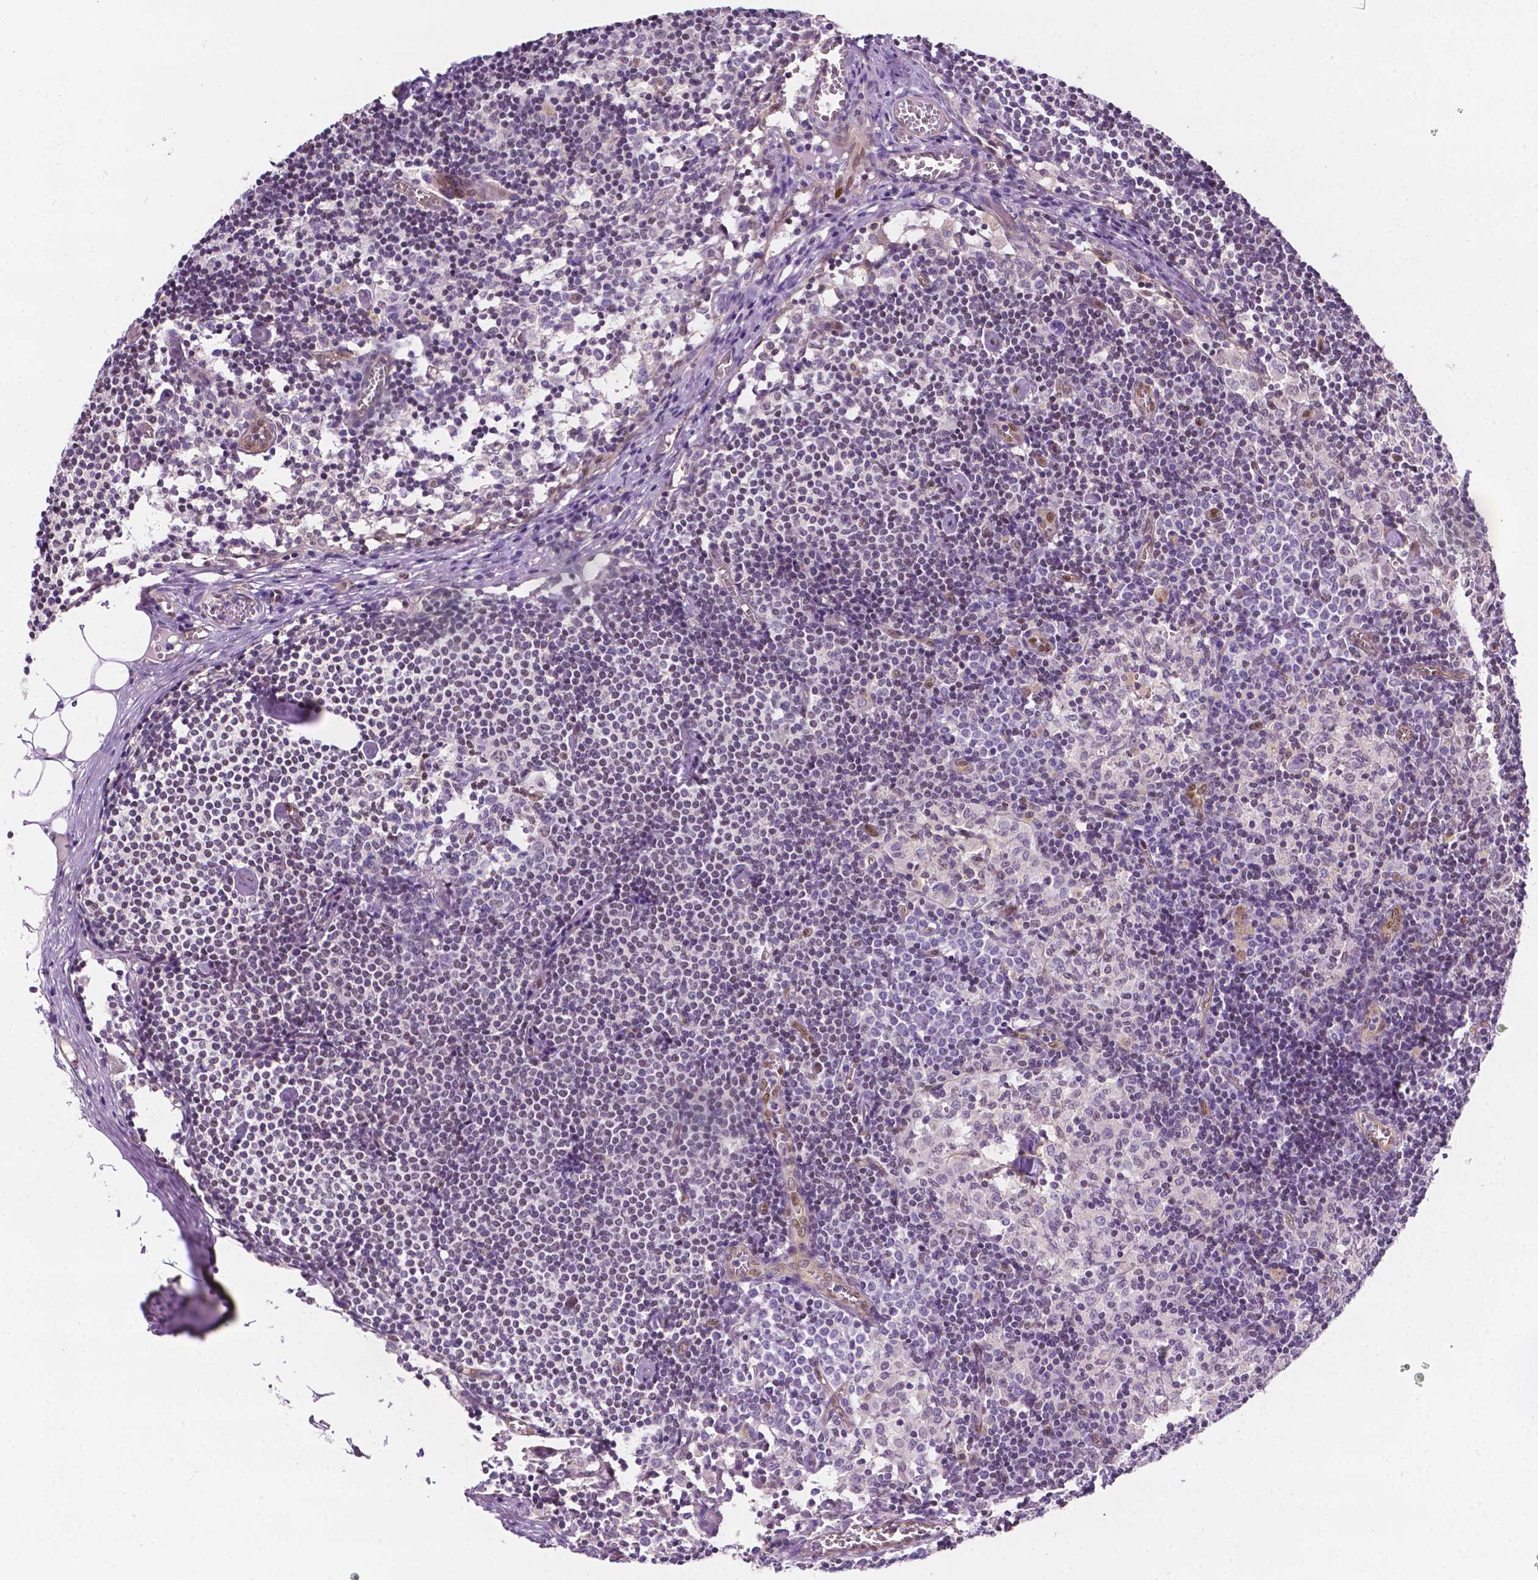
{"staining": {"intensity": "negative", "quantity": "none", "location": "none"}, "tissue": "lymph node", "cell_type": "Germinal center cells", "image_type": "normal", "snomed": [{"axis": "morphology", "description": "Normal tissue, NOS"}, {"axis": "topography", "description": "Lymph node"}], "caption": "Immunohistochemistry of unremarkable human lymph node displays no staining in germinal center cells. (DAB (3,3'-diaminobenzidine) IHC, high magnification).", "gene": "ERF", "patient": {"sex": "female", "age": 52}}